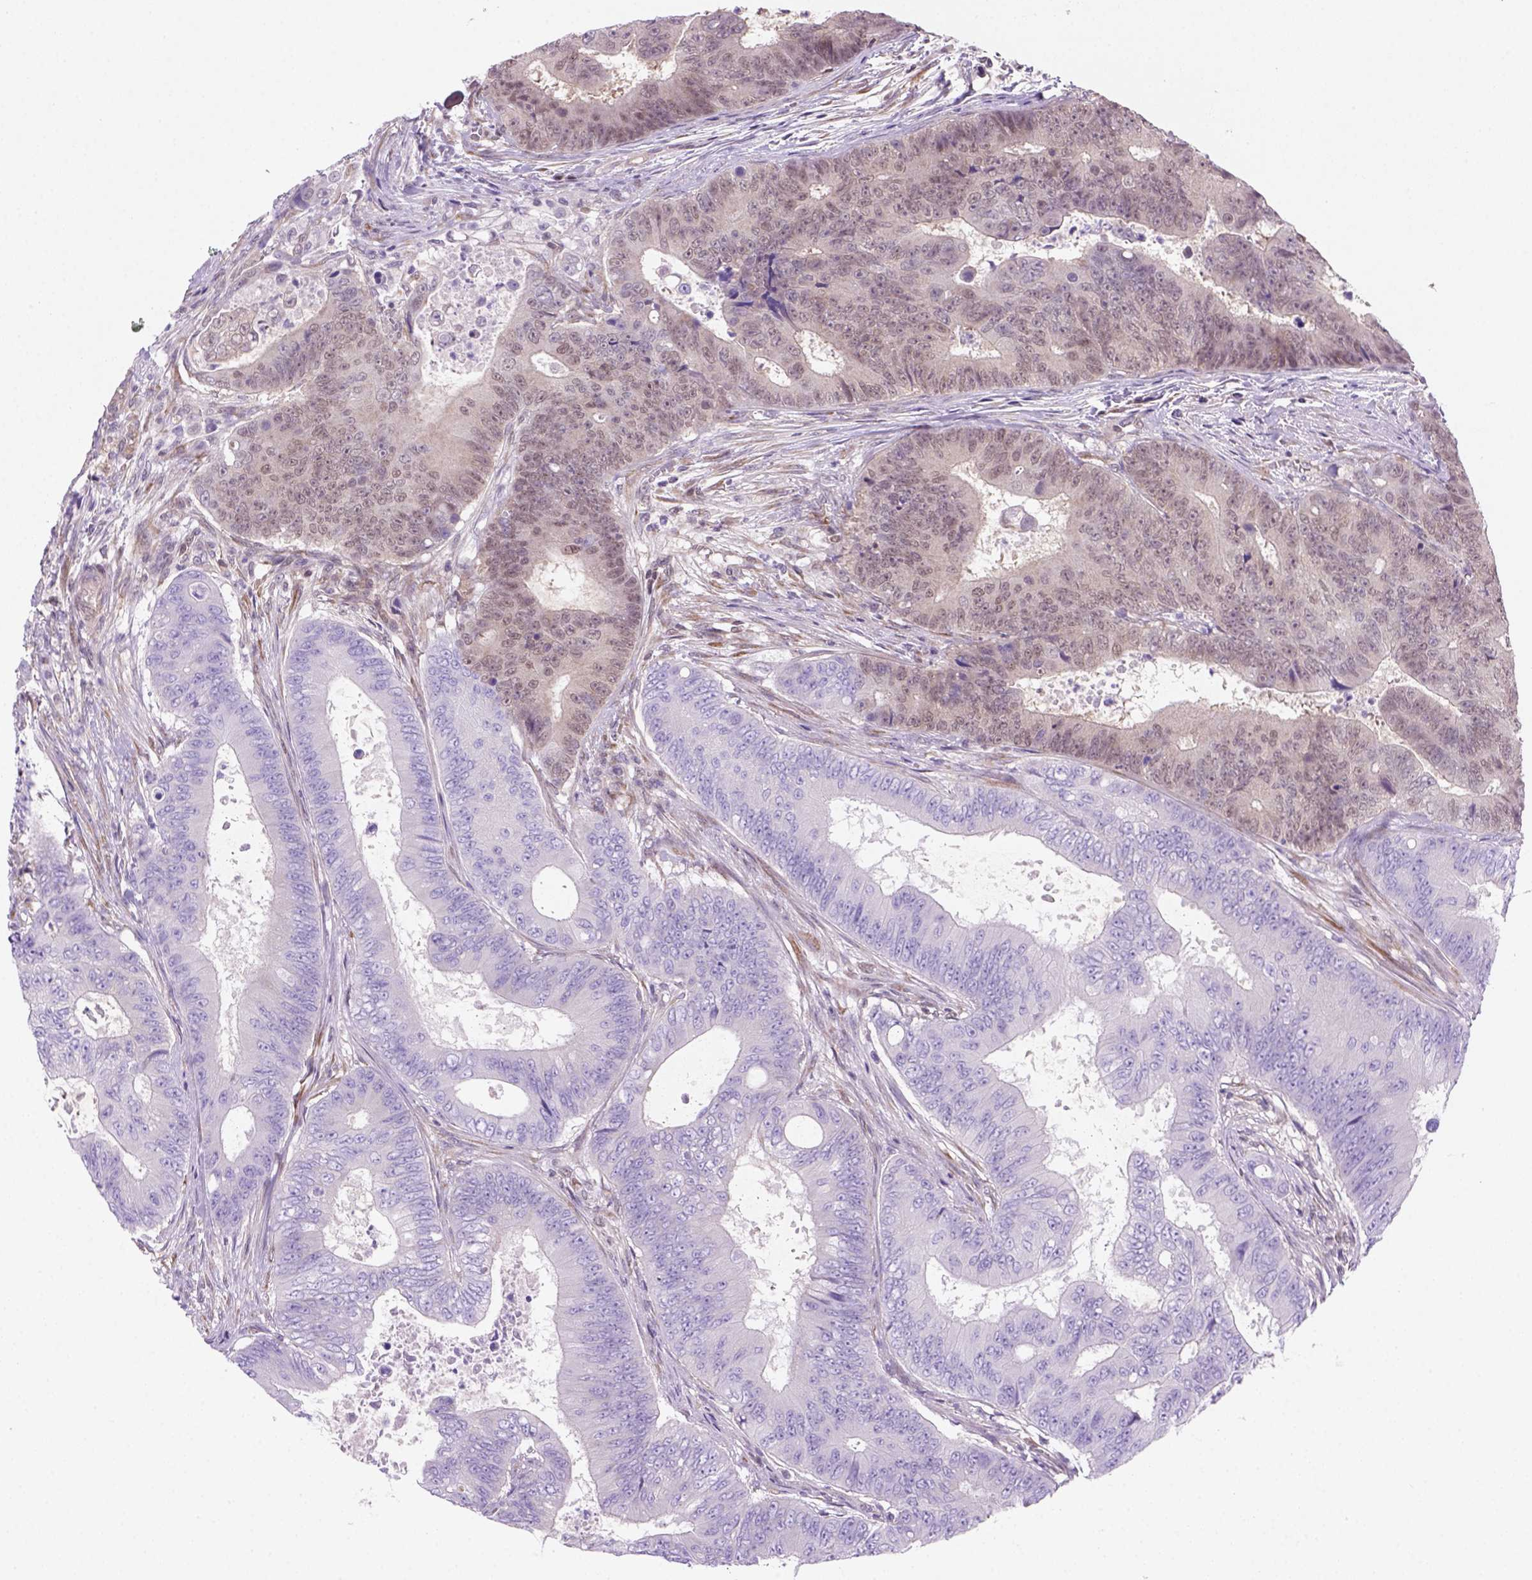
{"staining": {"intensity": "weak", "quantity": "25%-75%", "location": "nuclear"}, "tissue": "colorectal cancer", "cell_type": "Tumor cells", "image_type": "cancer", "snomed": [{"axis": "morphology", "description": "Adenocarcinoma, NOS"}, {"axis": "topography", "description": "Colon"}], "caption": "This is a photomicrograph of IHC staining of colorectal cancer, which shows weak expression in the nuclear of tumor cells.", "gene": "MGMT", "patient": {"sex": "female", "age": 48}}